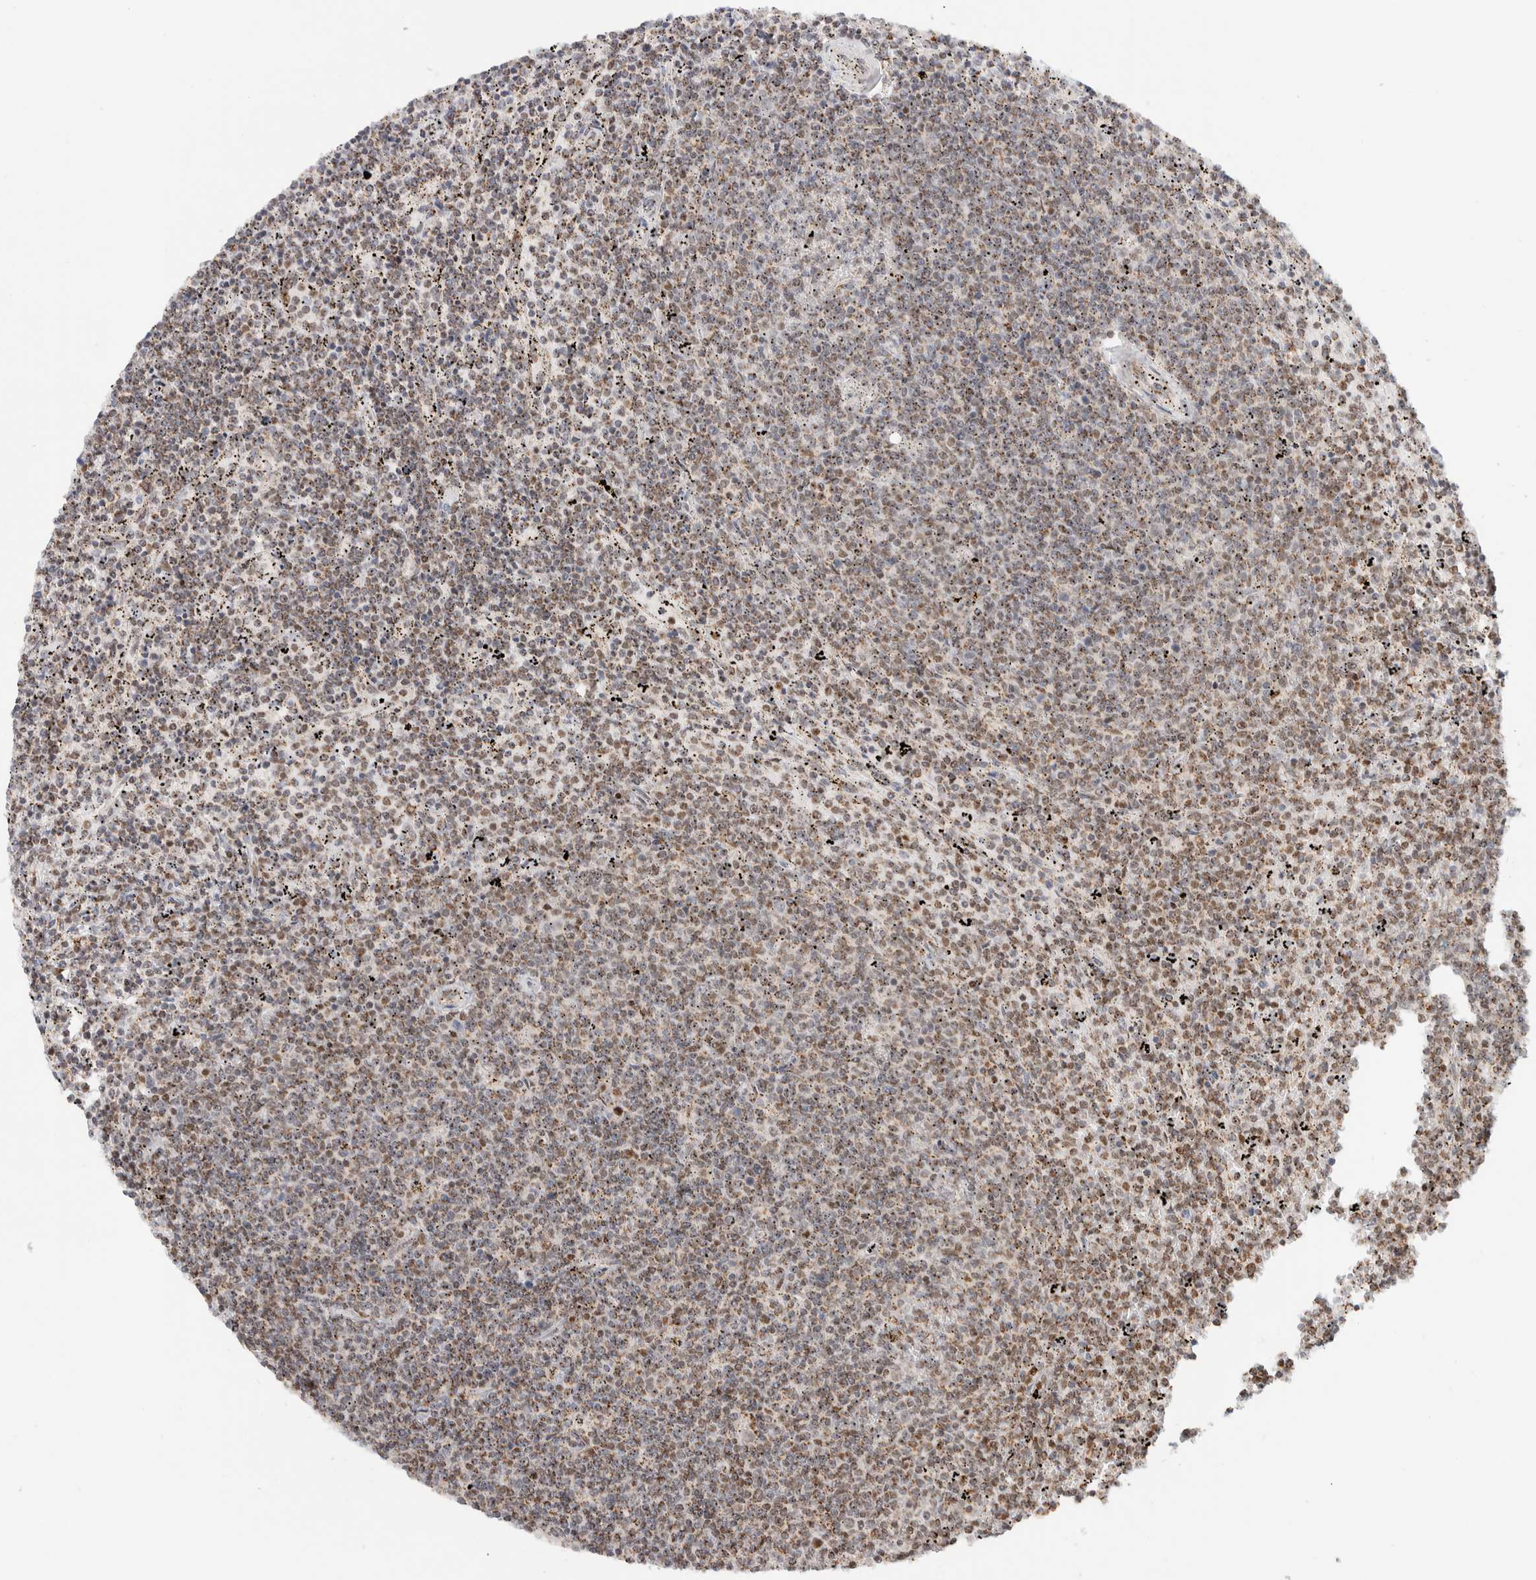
{"staining": {"intensity": "weak", "quantity": ">75%", "location": "cytoplasmic/membranous"}, "tissue": "lymphoma", "cell_type": "Tumor cells", "image_type": "cancer", "snomed": [{"axis": "morphology", "description": "Malignant lymphoma, non-Hodgkin's type, Low grade"}, {"axis": "topography", "description": "Spleen"}], "caption": "Weak cytoplasmic/membranous staining is seen in about >75% of tumor cells in malignant lymphoma, non-Hodgkin's type (low-grade).", "gene": "TSPAN32", "patient": {"sex": "female", "age": 50}}